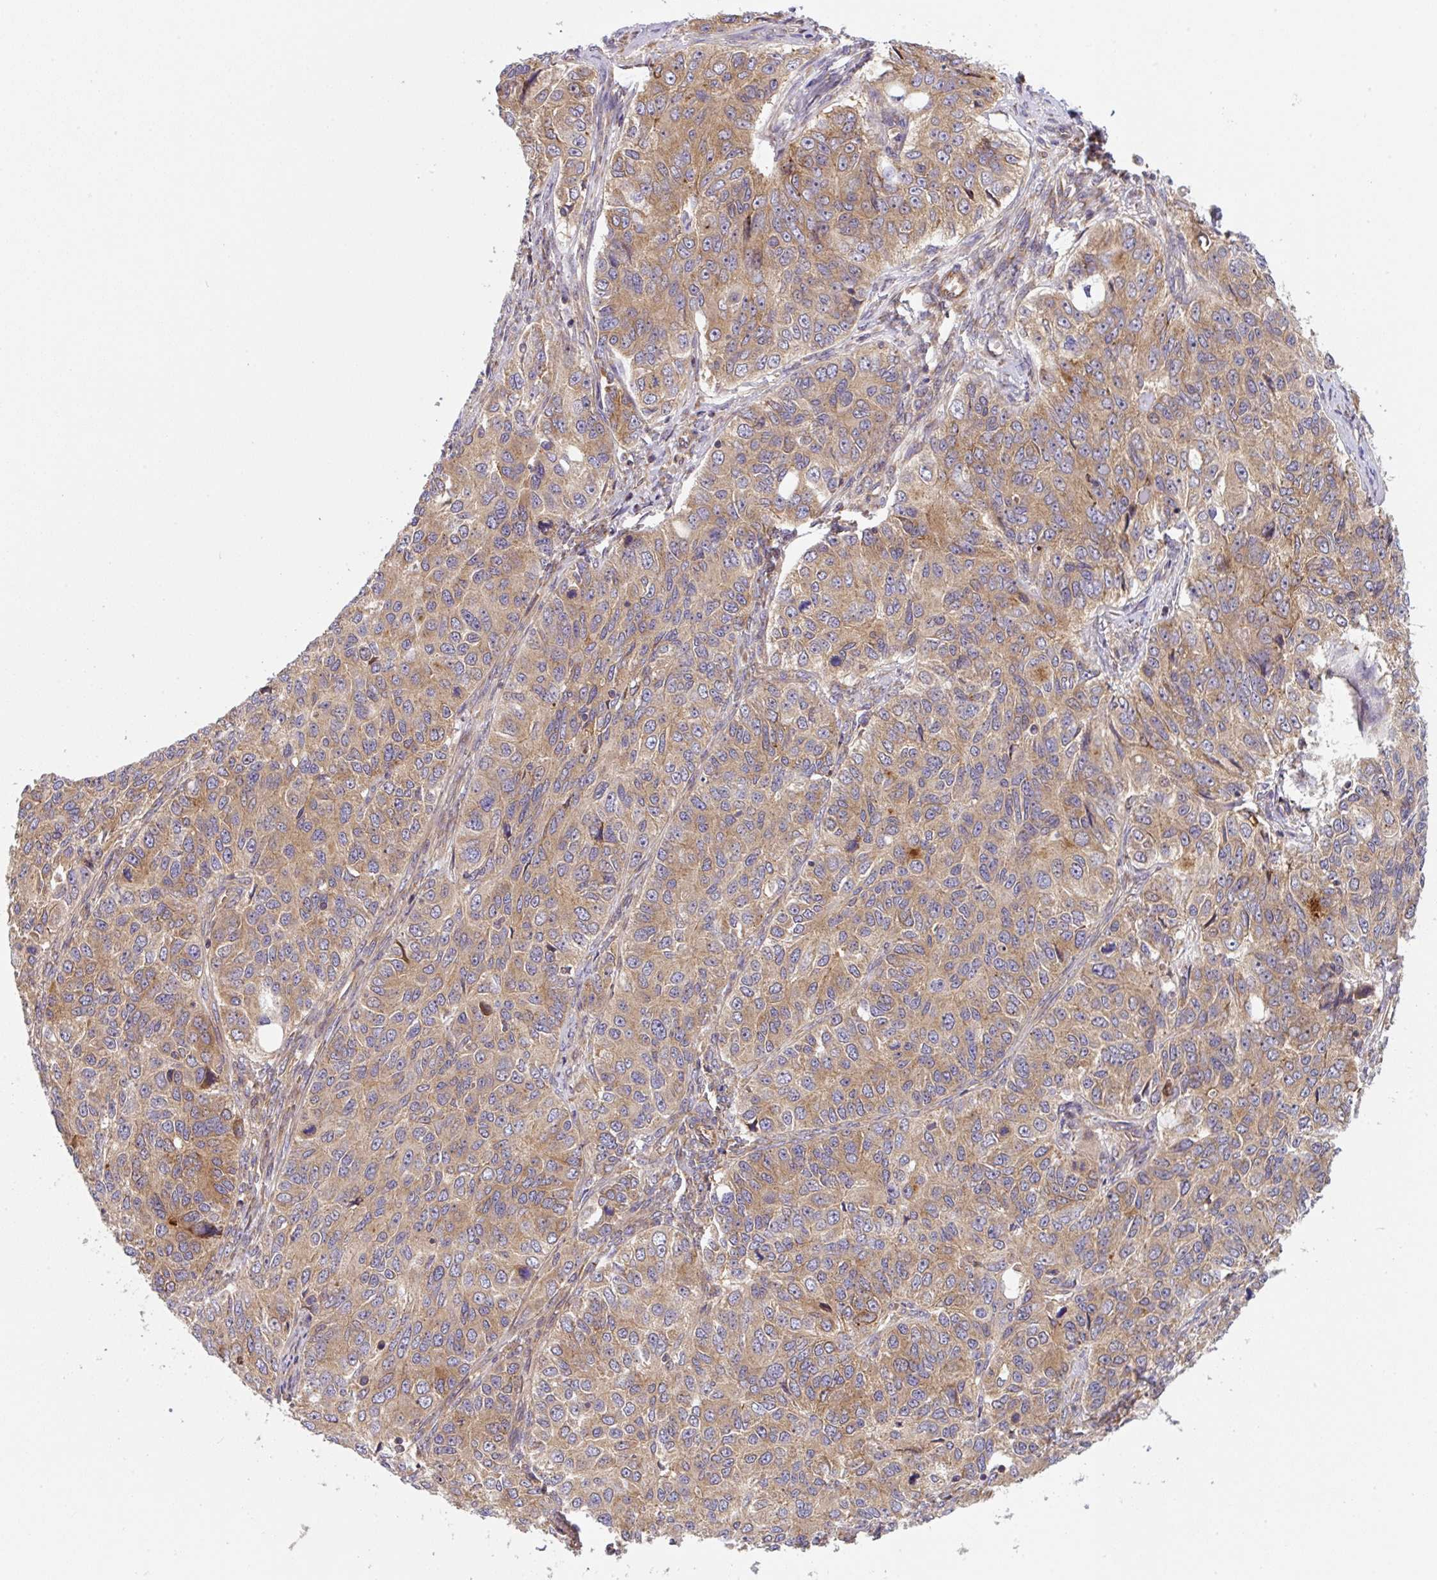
{"staining": {"intensity": "moderate", "quantity": ">75%", "location": "cytoplasmic/membranous"}, "tissue": "ovarian cancer", "cell_type": "Tumor cells", "image_type": "cancer", "snomed": [{"axis": "morphology", "description": "Carcinoma, endometroid"}, {"axis": "topography", "description": "Ovary"}], "caption": "This micrograph exhibits immunohistochemistry staining of ovarian cancer (endometroid carcinoma), with medium moderate cytoplasmic/membranous expression in about >75% of tumor cells.", "gene": "APOBEC3D", "patient": {"sex": "female", "age": 51}}